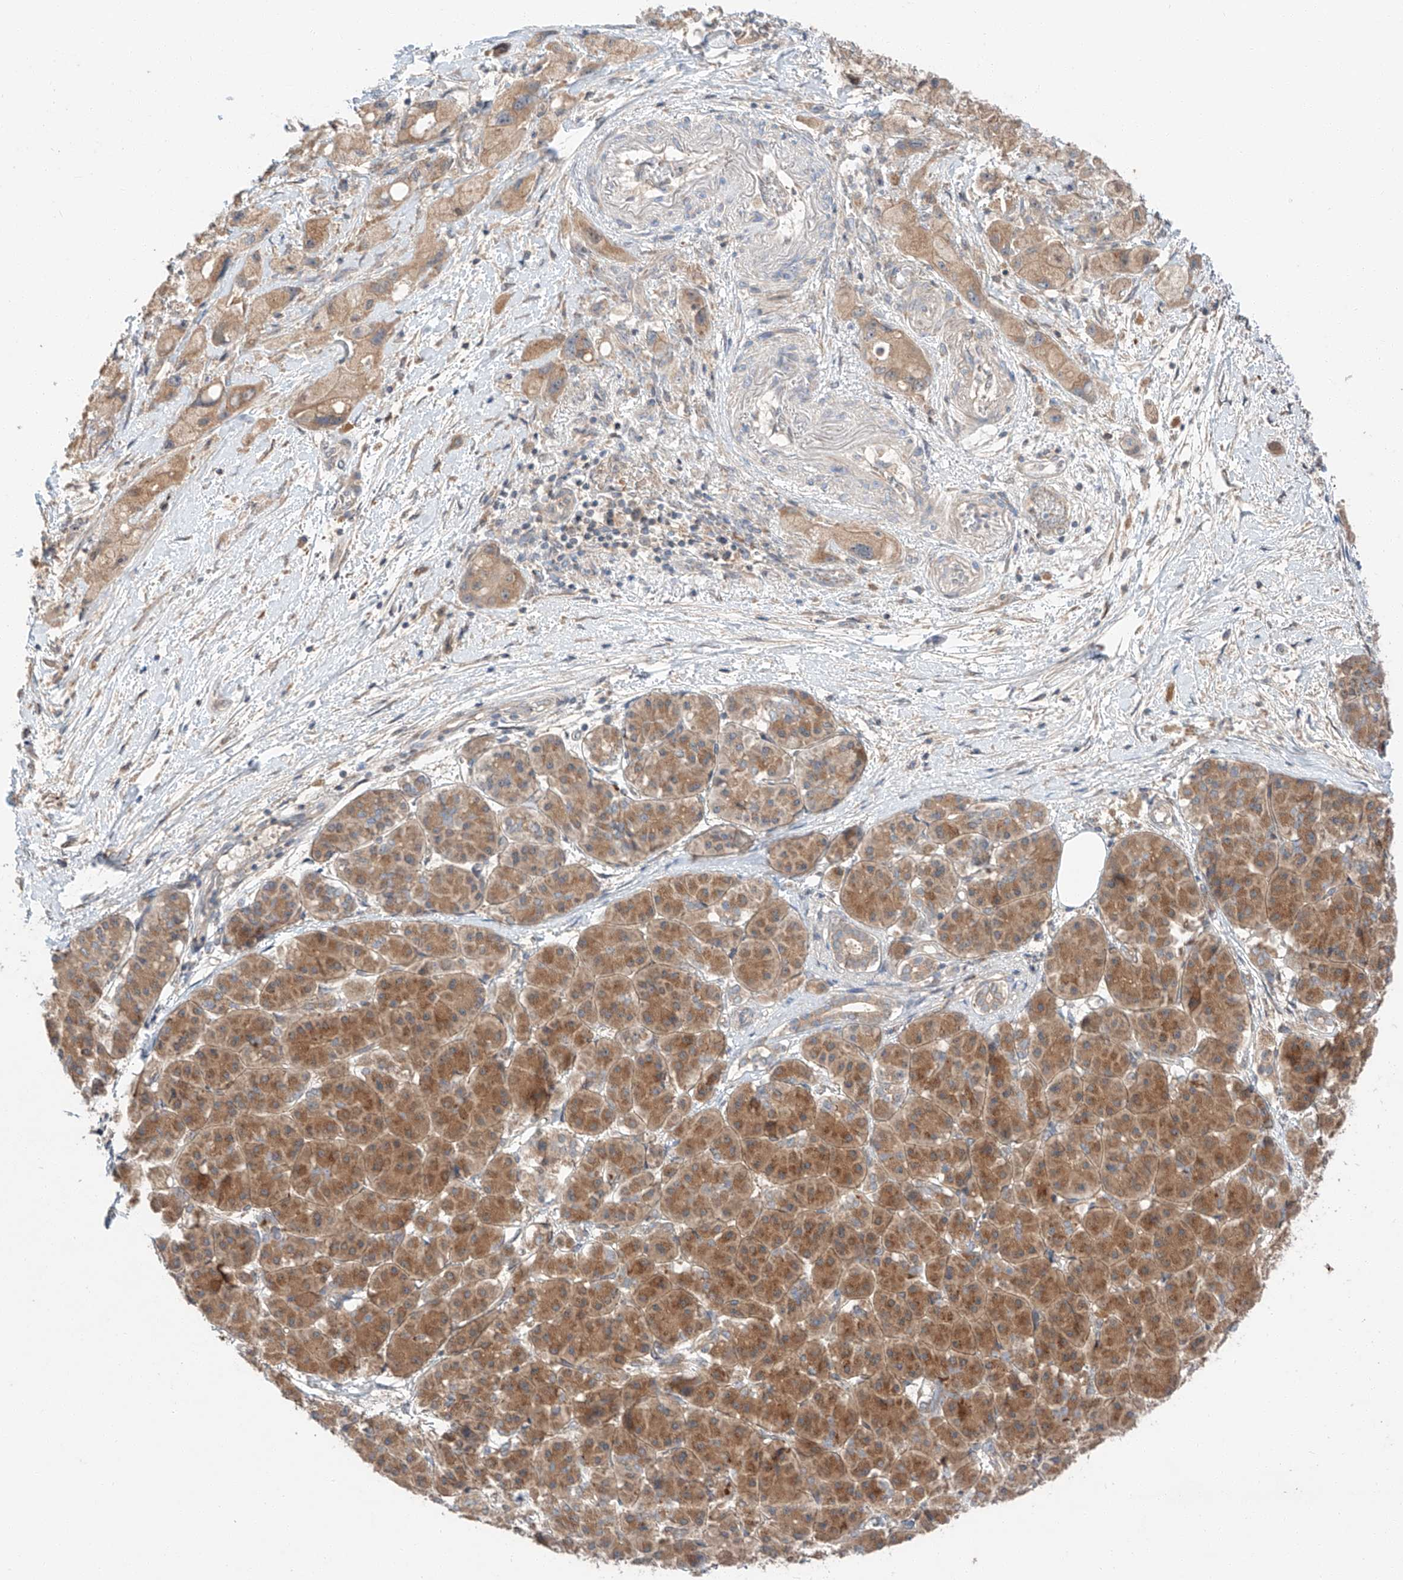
{"staining": {"intensity": "moderate", "quantity": ">75%", "location": "cytoplasmic/membranous"}, "tissue": "pancreatic cancer", "cell_type": "Tumor cells", "image_type": "cancer", "snomed": [{"axis": "morphology", "description": "Normal tissue, NOS"}, {"axis": "morphology", "description": "Adenocarcinoma, NOS"}, {"axis": "topography", "description": "Pancreas"}], "caption": "Immunohistochemical staining of pancreatic adenocarcinoma shows medium levels of moderate cytoplasmic/membranous positivity in about >75% of tumor cells. The protein is stained brown, and the nuclei are stained in blue (DAB IHC with brightfield microscopy, high magnification).", "gene": "XPNPEP1", "patient": {"sex": "female", "age": 68}}